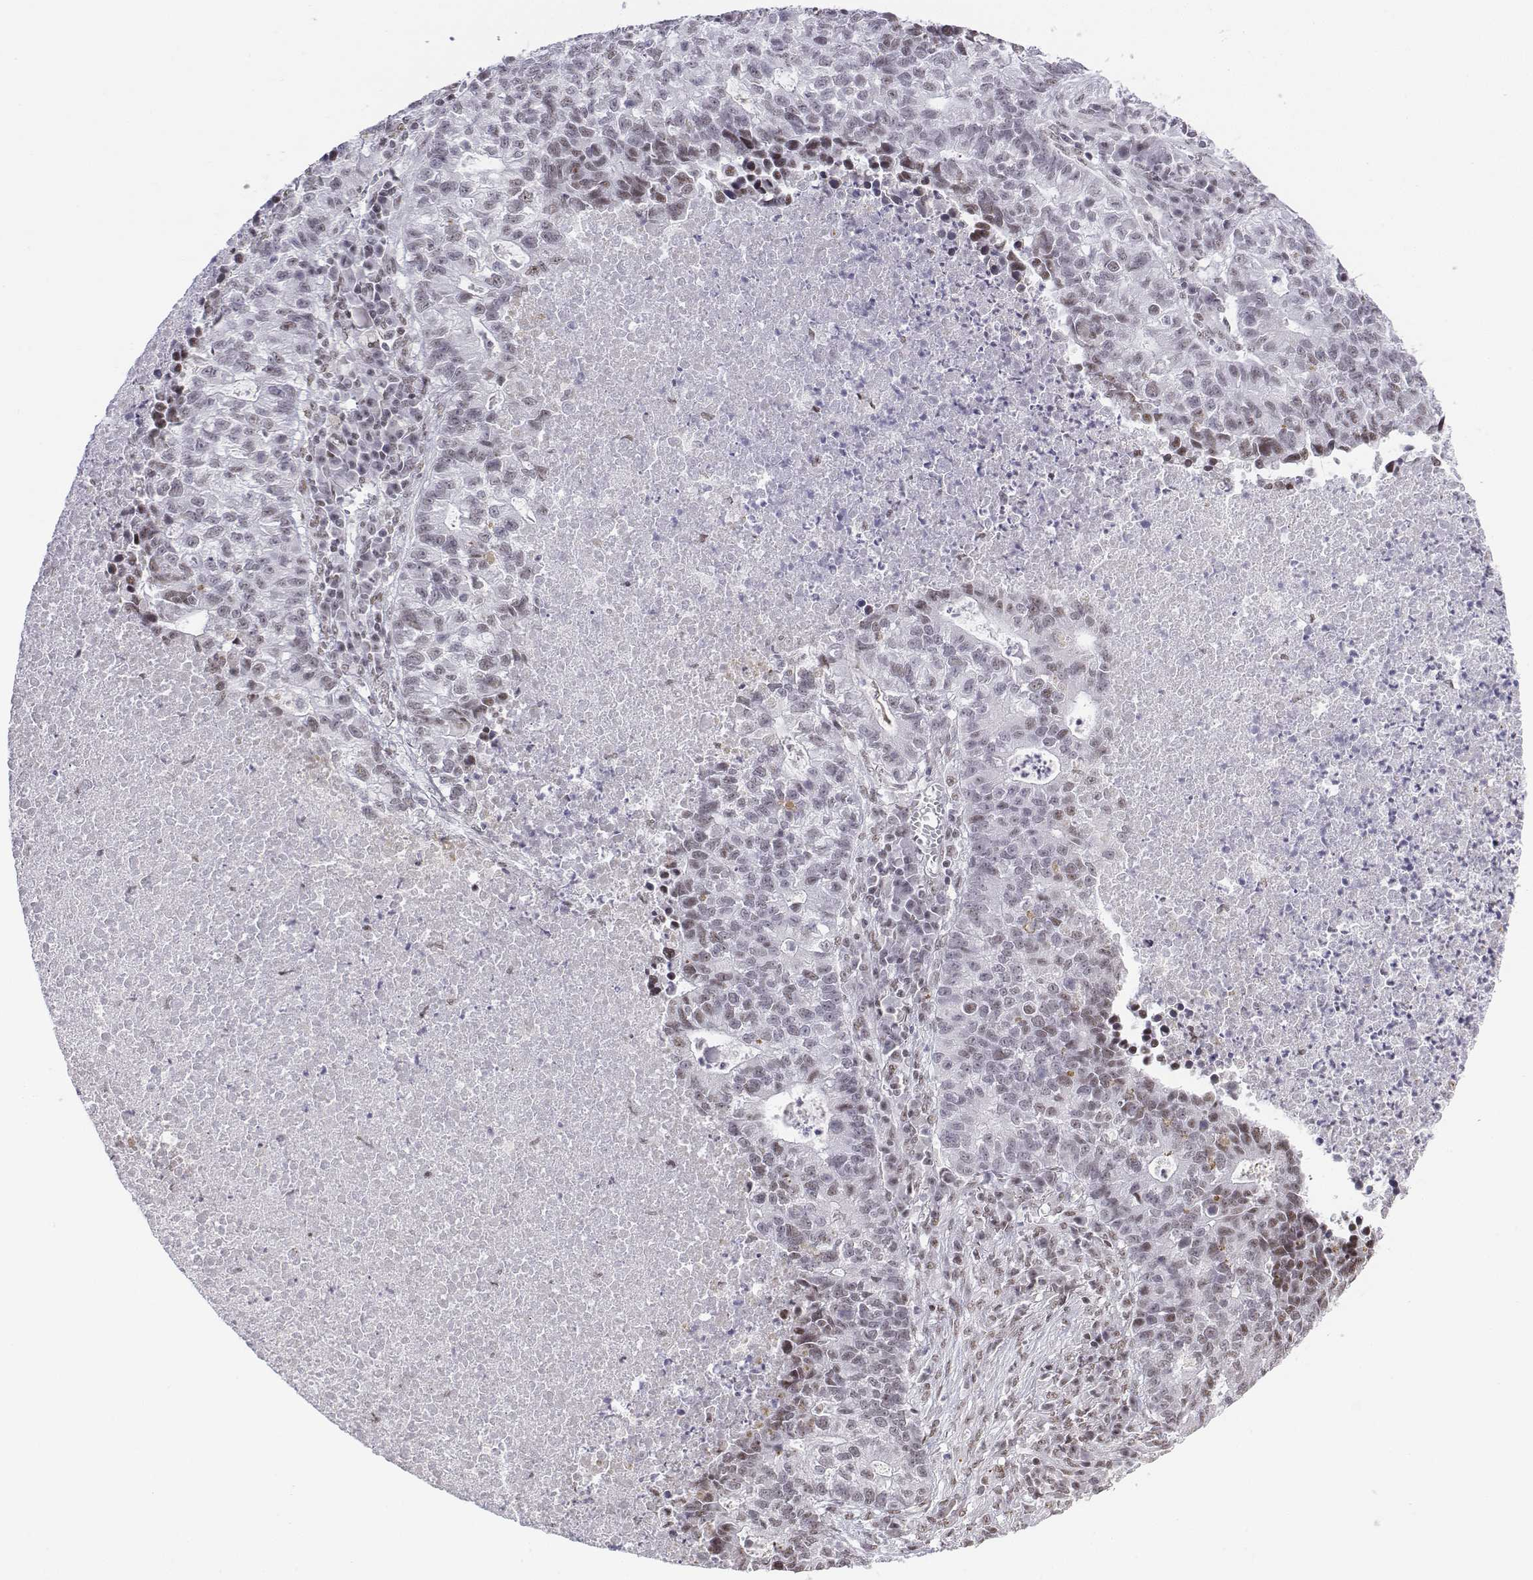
{"staining": {"intensity": "weak", "quantity": "25%-75%", "location": "nuclear"}, "tissue": "lung cancer", "cell_type": "Tumor cells", "image_type": "cancer", "snomed": [{"axis": "morphology", "description": "Adenocarcinoma, NOS"}, {"axis": "topography", "description": "Lung"}], "caption": "This photomicrograph shows adenocarcinoma (lung) stained with immunohistochemistry (IHC) to label a protein in brown. The nuclear of tumor cells show weak positivity for the protein. Nuclei are counter-stained blue.", "gene": "SETD1A", "patient": {"sex": "male", "age": 57}}